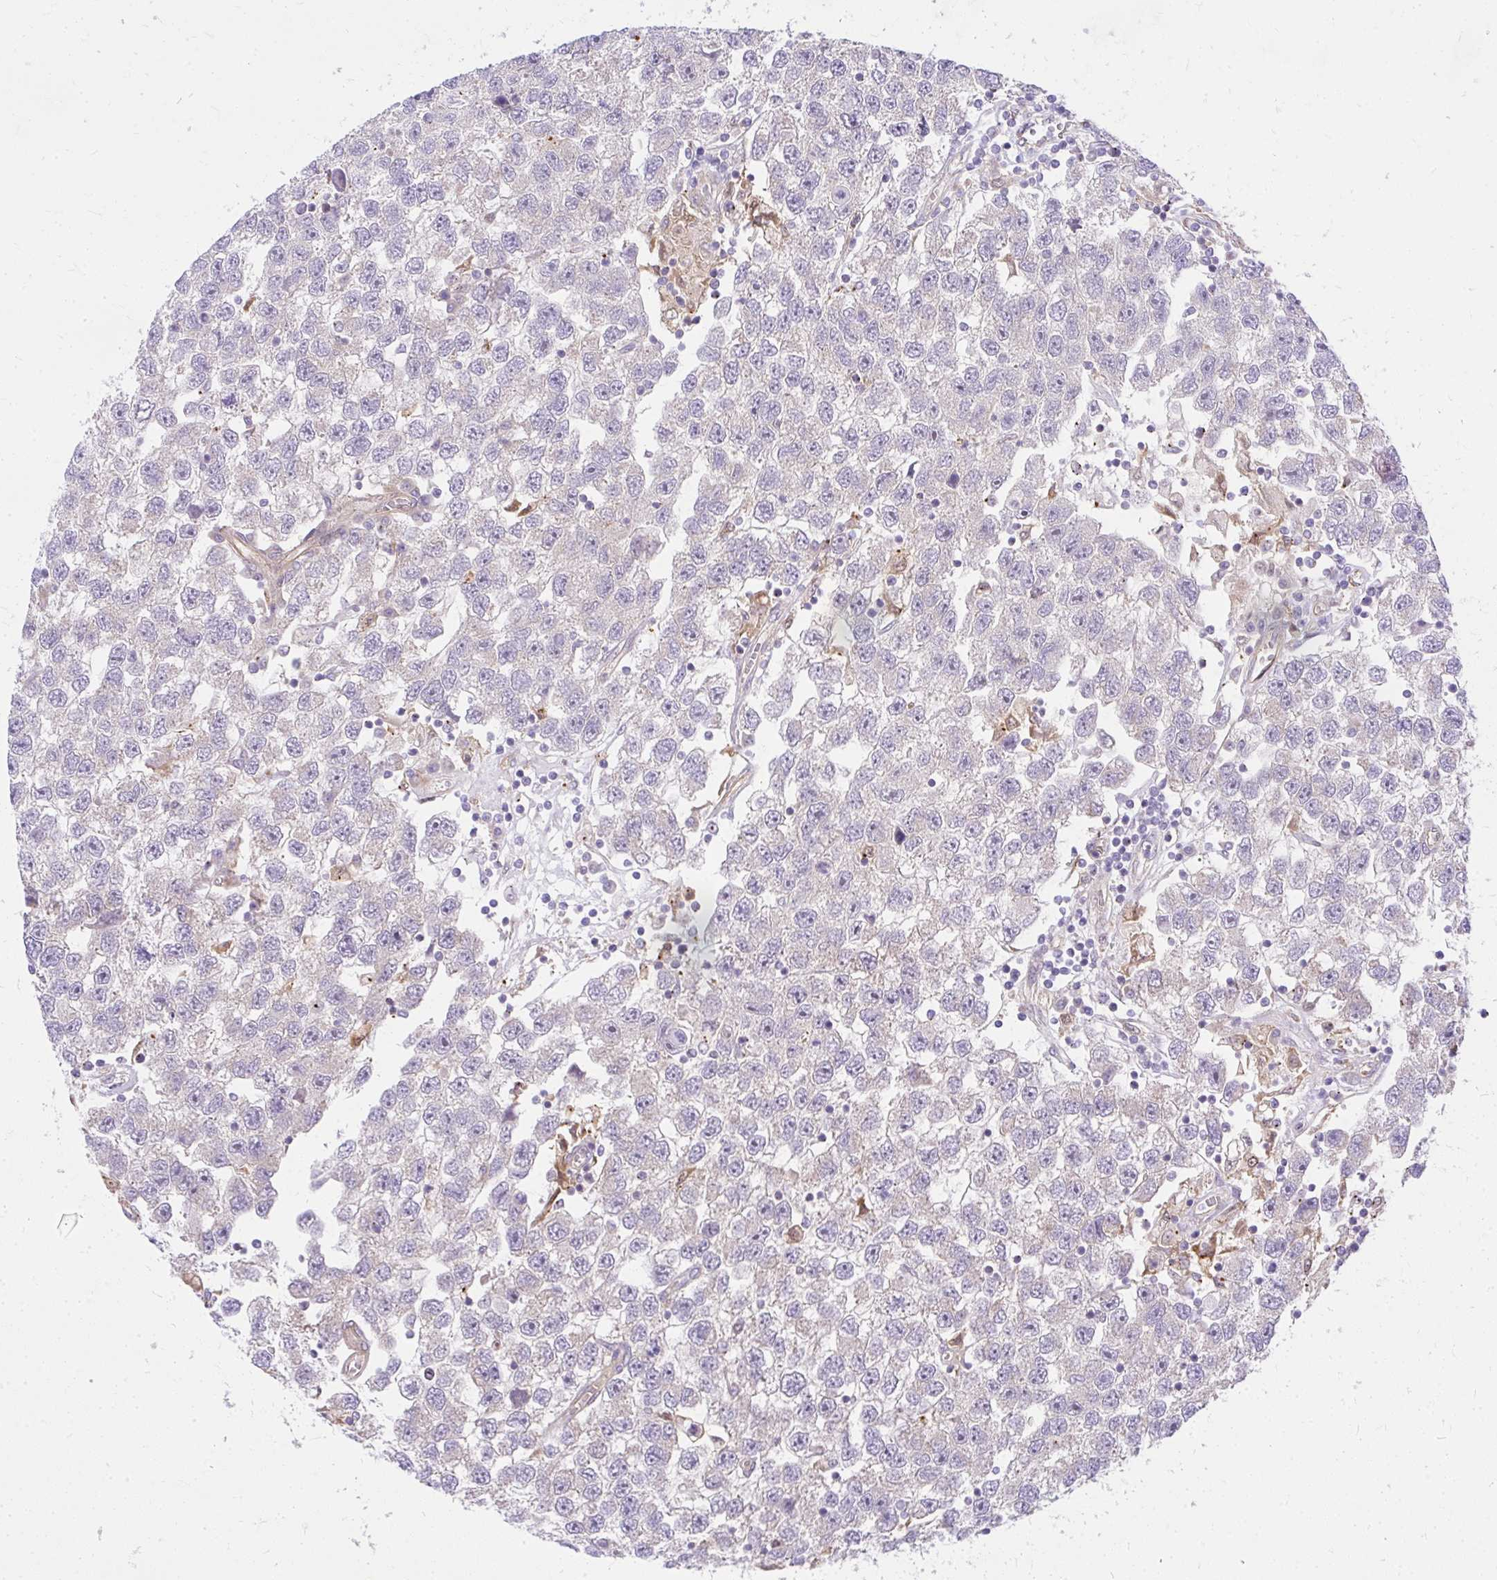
{"staining": {"intensity": "negative", "quantity": "none", "location": "none"}, "tissue": "testis cancer", "cell_type": "Tumor cells", "image_type": "cancer", "snomed": [{"axis": "morphology", "description": "Seminoma, NOS"}, {"axis": "topography", "description": "Testis"}], "caption": "There is no significant staining in tumor cells of testis cancer (seminoma).", "gene": "RSKR", "patient": {"sex": "male", "age": 26}}